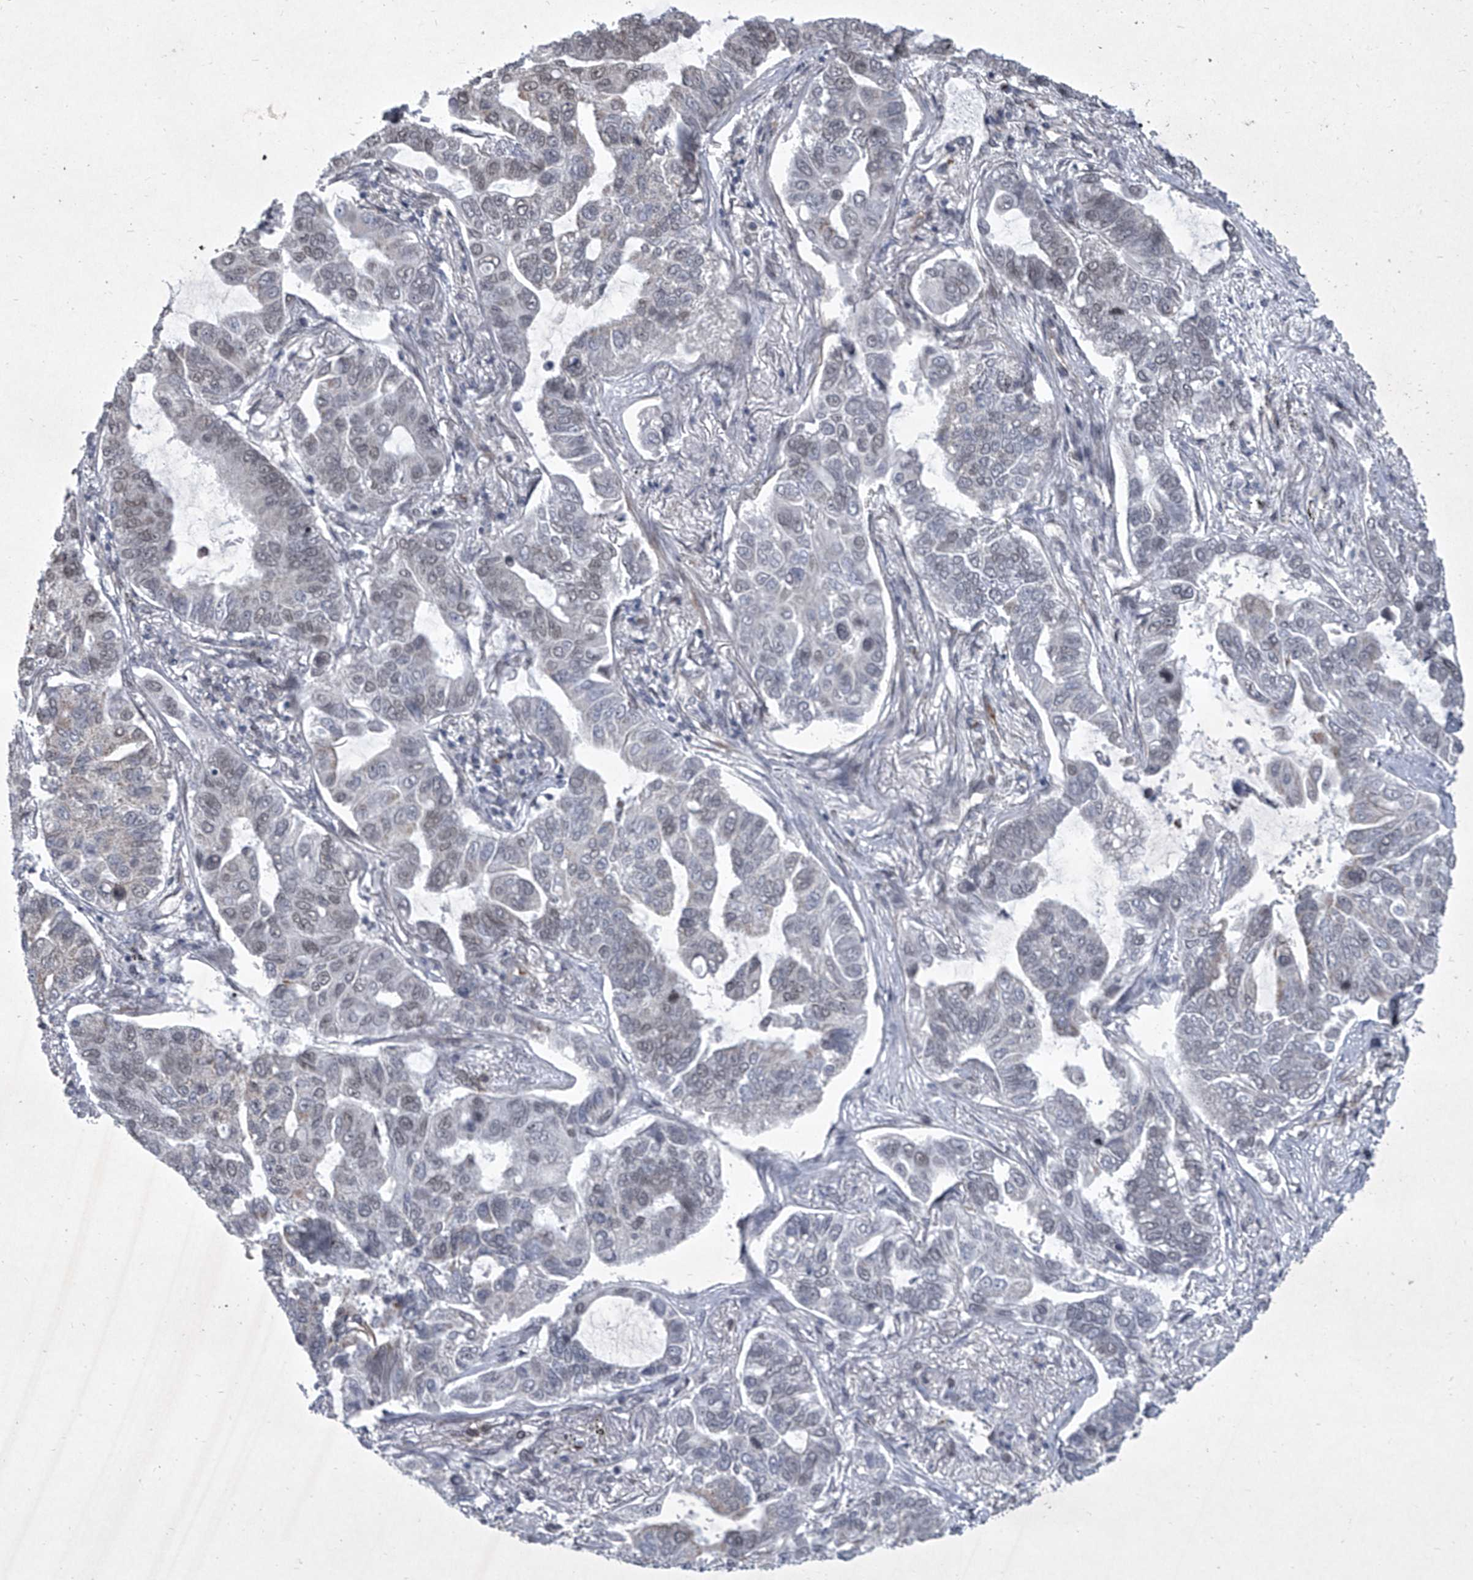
{"staining": {"intensity": "weak", "quantity": "<25%", "location": "cytoplasmic/membranous"}, "tissue": "lung cancer", "cell_type": "Tumor cells", "image_type": "cancer", "snomed": [{"axis": "morphology", "description": "Adenocarcinoma, NOS"}, {"axis": "topography", "description": "Lung"}], "caption": "Immunohistochemistry (IHC) micrograph of adenocarcinoma (lung) stained for a protein (brown), which demonstrates no positivity in tumor cells. (DAB IHC visualized using brightfield microscopy, high magnification).", "gene": "MLLT1", "patient": {"sex": "male", "age": 64}}